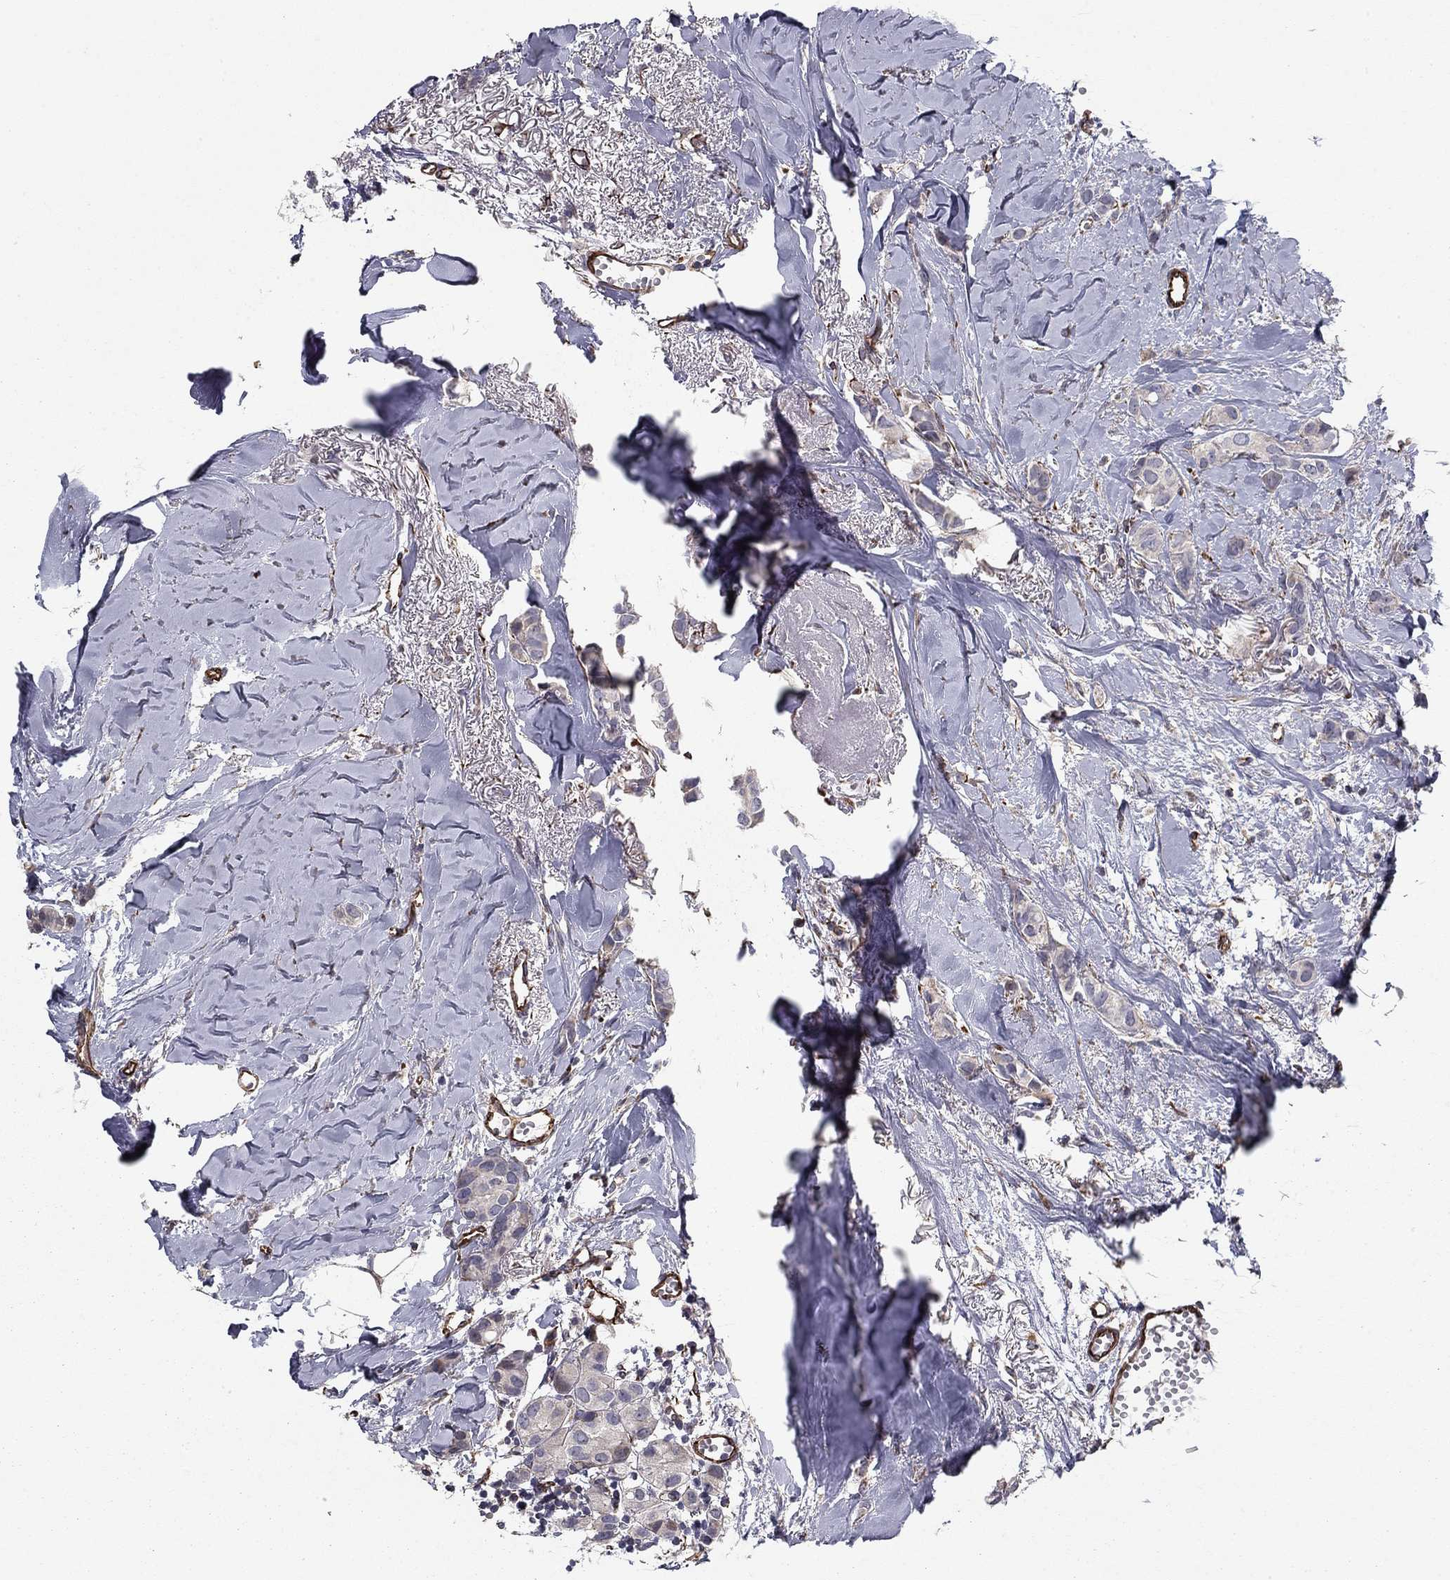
{"staining": {"intensity": "negative", "quantity": "none", "location": "none"}, "tissue": "breast cancer", "cell_type": "Tumor cells", "image_type": "cancer", "snomed": [{"axis": "morphology", "description": "Duct carcinoma"}, {"axis": "topography", "description": "Breast"}], "caption": "The image demonstrates no staining of tumor cells in breast cancer. The staining is performed using DAB (3,3'-diaminobenzidine) brown chromogen with nuclei counter-stained in using hematoxylin.", "gene": "CLSTN1", "patient": {"sex": "female", "age": 85}}